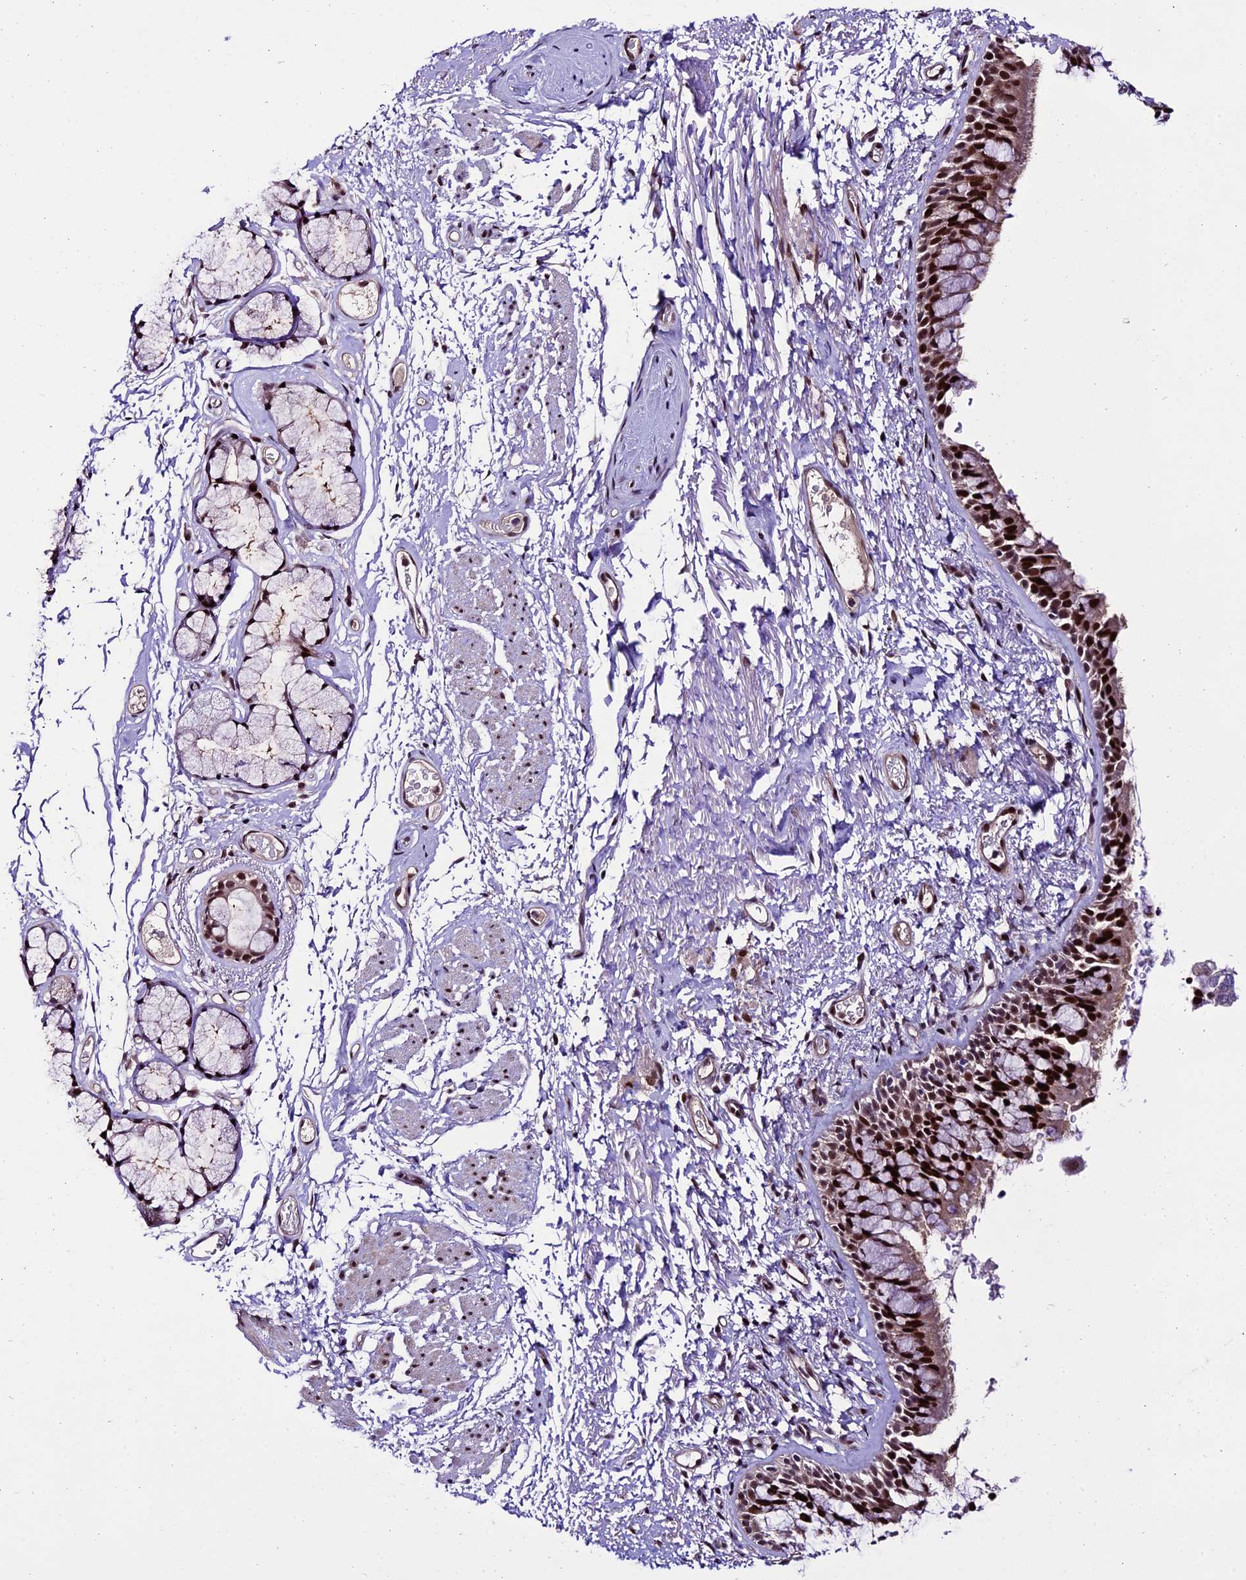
{"staining": {"intensity": "strong", "quantity": ">75%", "location": "nuclear"}, "tissue": "bronchus", "cell_type": "Respiratory epithelial cells", "image_type": "normal", "snomed": [{"axis": "morphology", "description": "Normal tissue, NOS"}, {"axis": "topography", "description": "Cartilage tissue"}, {"axis": "topography", "description": "Bronchus"}], "caption": "IHC (DAB (3,3'-diaminobenzidine)) staining of unremarkable human bronchus demonstrates strong nuclear protein positivity in approximately >75% of respiratory epithelial cells. (Stains: DAB (3,3'-diaminobenzidine) in brown, nuclei in blue, Microscopy: brightfield microscopy at high magnification).", "gene": "TCP11L2", "patient": {"sex": "female", "age": 73}}